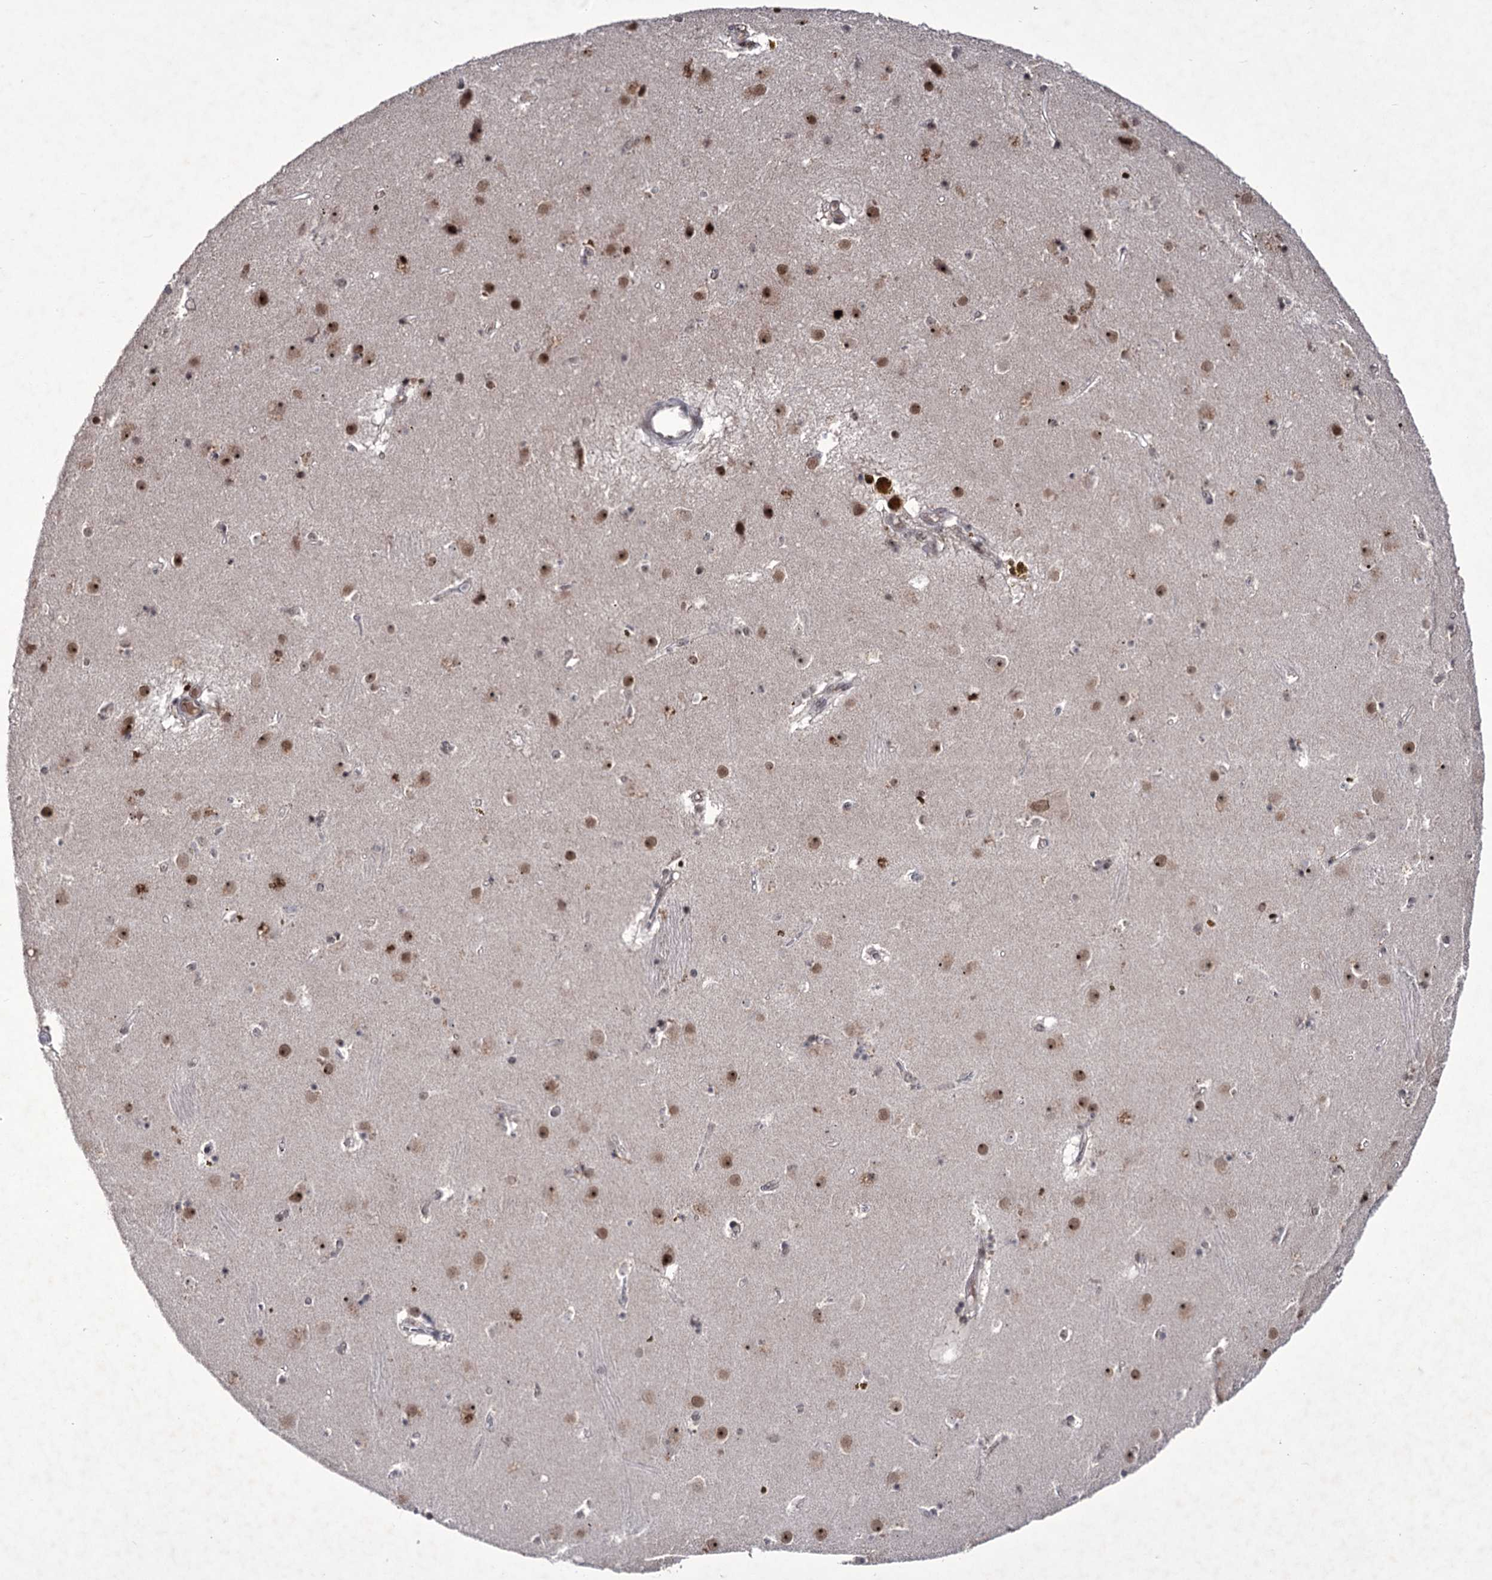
{"staining": {"intensity": "moderate", "quantity": "25%-75%", "location": "nuclear"}, "tissue": "caudate", "cell_type": "Glial cells", "image_type": "normal", "snomed": [{"axis": "morphology", "description": "Normal tissue, NOS"}, {"axis": "topography", "description": "Lateral ventricle wall"}], "caption": "Immunohistochemical staining of normal caudate shows moderate nuclear protein positivity in about 25%-75% of glial cells.", "gene": "VGLL4", "patient": {"sex": "male", "age": 70}}